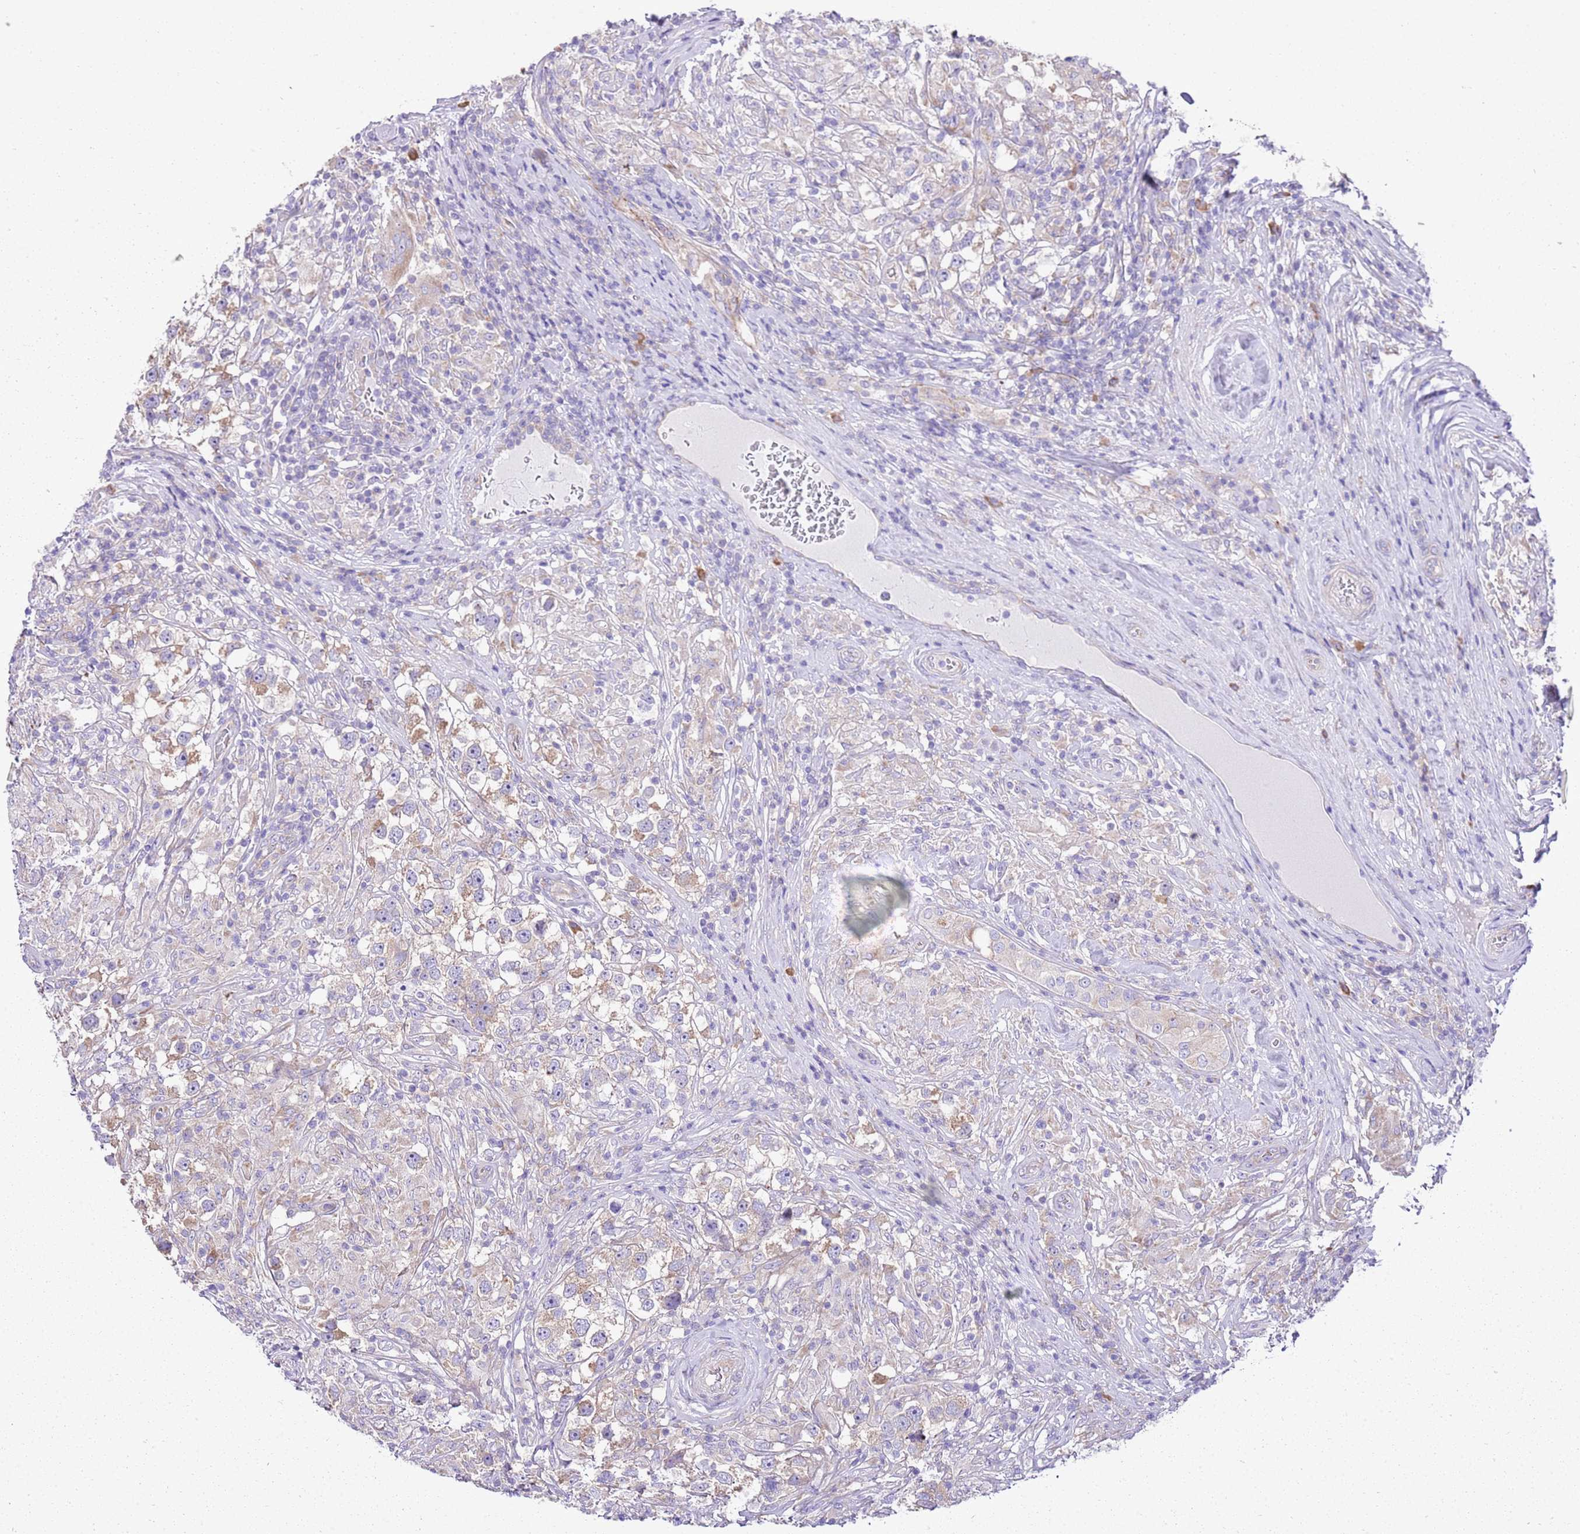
{"staining": {"intensity": "weak", "quantity": "<25%", "location": "cytoplasmic/membranous"}, "tissue": "testis cancer", "cell_type": "Tumor cells", "image_type": "cancer", "snomed": [{"axis": "morphology", "description": "Seminoma, NOS"}, {"axis": "topography", "description": "Testis"}], "caption": "The image demonstrates no significant positivity in tumor cells of testis cancer.", "gene": "RPS10", "patient": {"sex": "male", "age": 46}}